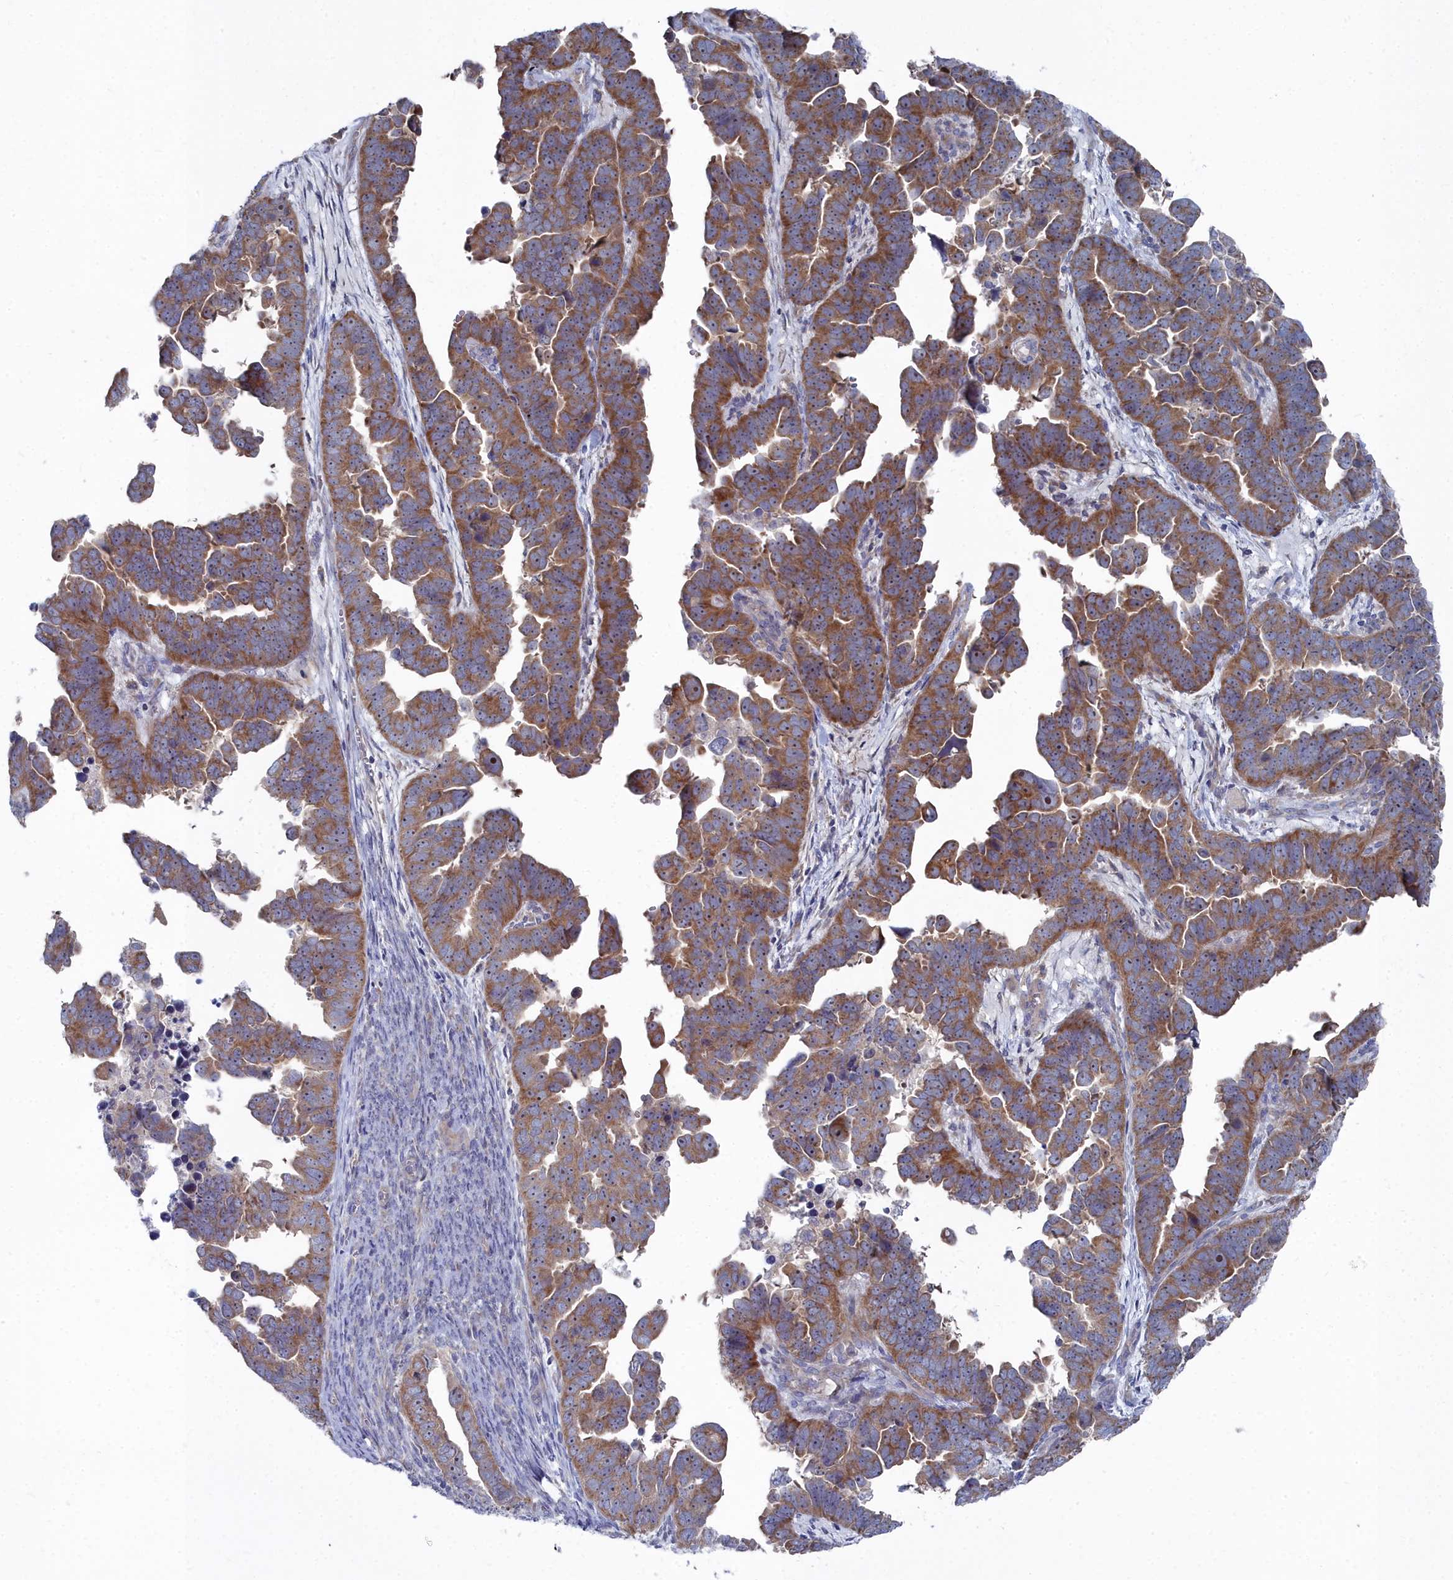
{"staining": {"intensity": "moderate", "quantity": ">75%", "location": "cytoplasmic/membranous"}, "tissue": "endometrial cancer", "cell_type": "Tumor cells", "image_type": "cancer", "snomed": [{"axis": "morphology", "description": "Adenocarcinoma, NOS"}, {"axis": "topography", "description": "Endometrium"}], "caption": "Adenocarcinoma (endometrial) stained with IHC exhibits moderate cytoplasmic/membranous staining in about >75% of tumor cells. Nuclei are stained in blue.", "gene": "CCDC149", "patient": {"sex": "female", "age": 75}}